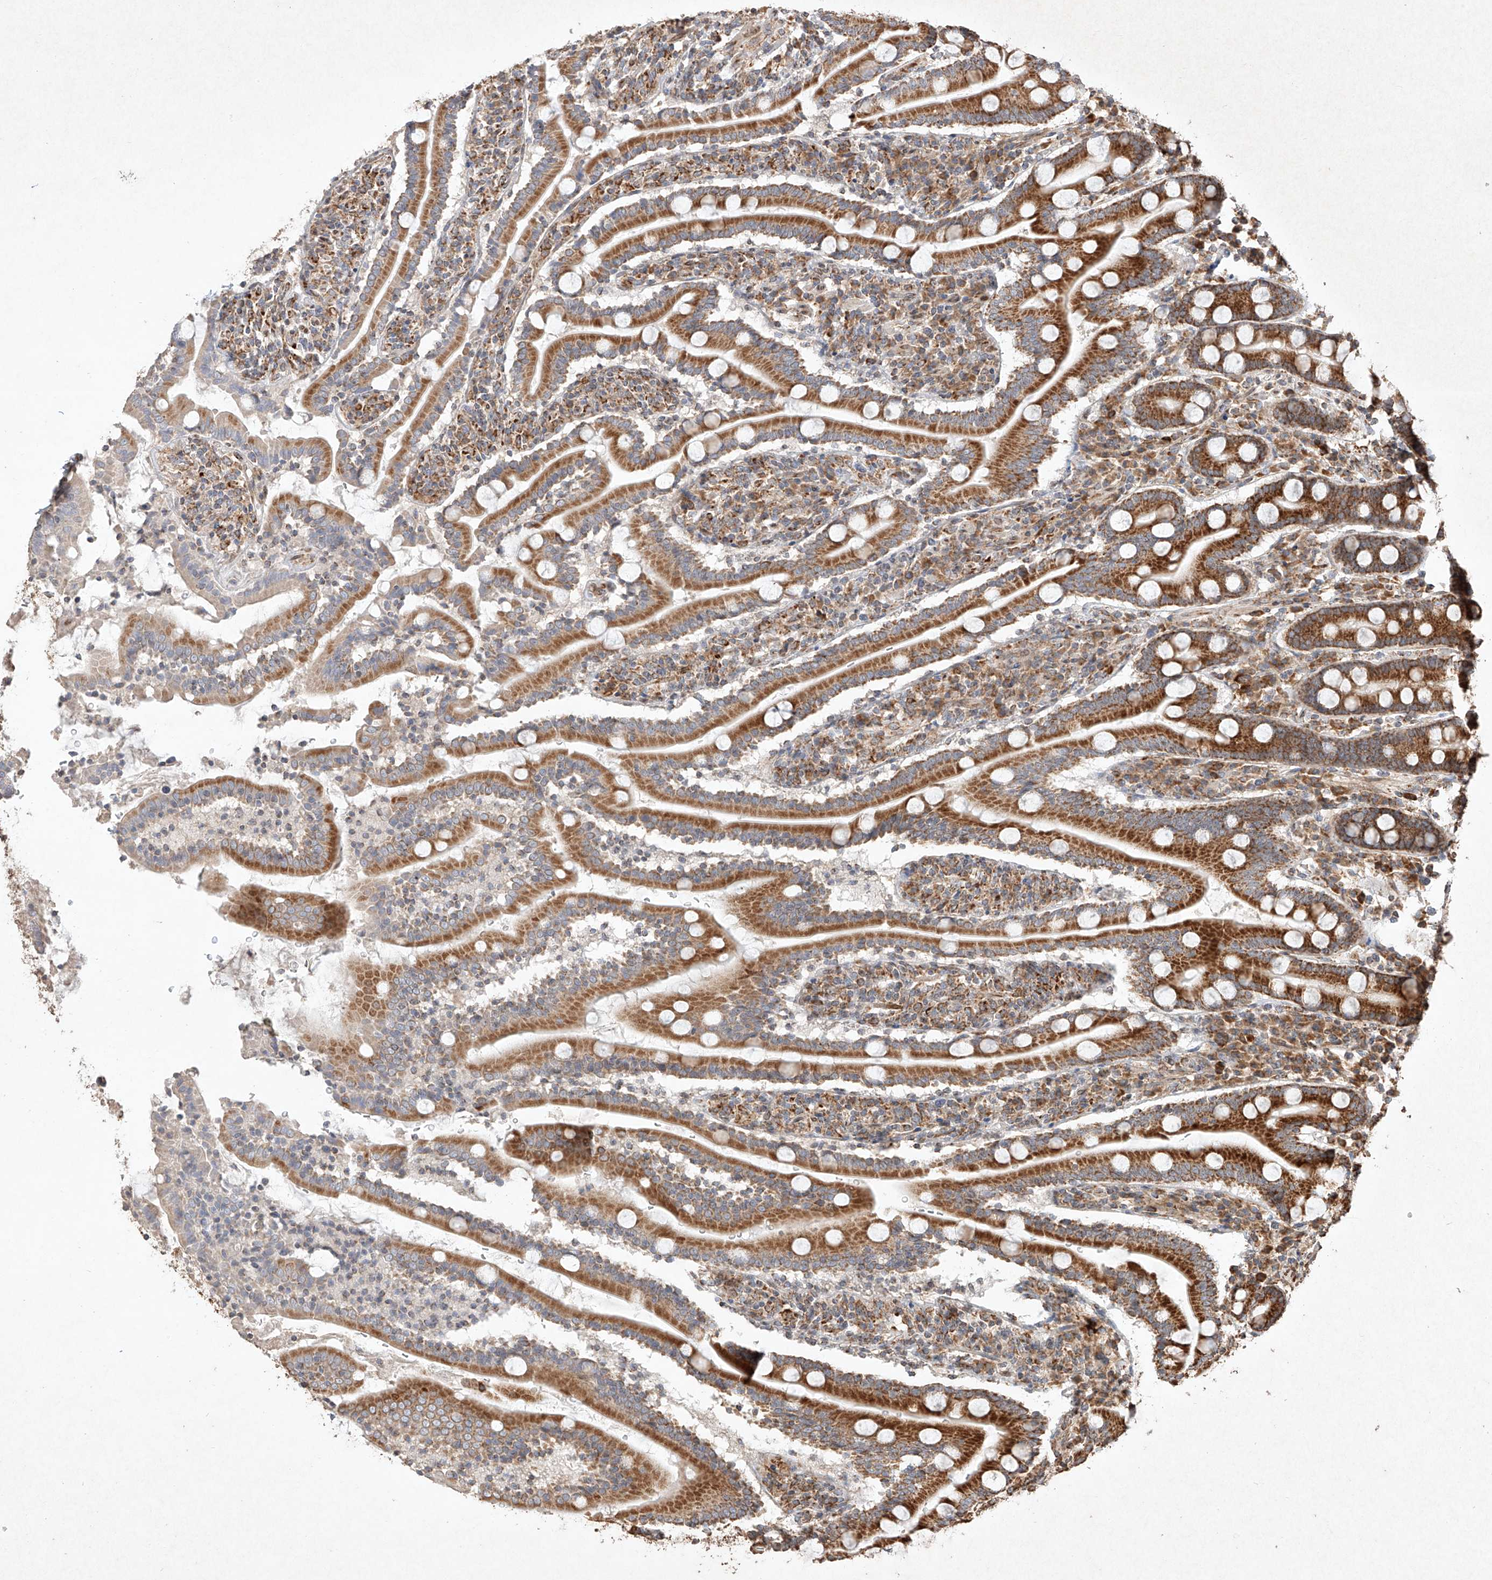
{"staining": {"intensity": "strong", "quantity": ">75%", "location": "cytoplasmic/membranous"}, "tissue": "duodenum", "cell_type": "Glandular cells", "image_type": "normal", "snomed": [{"axis": "morphology", "description": "Normal tissue, NOS"}, {"axis": "topography", "description": "Duodenum"}], "caption": "Duodenum stained for a protein exhibits strong cytoplasmic/membranous positivity in glandular cells. The staining was performed using DAB (3,3'-diaminobenzidine) to visualize the protein expression in brown, while the nuclei were stained in blue with hematoxylin (Magnification: 20x).", "gene": "SEMA3B", "patient": {"sex": "male", "age": 35}}